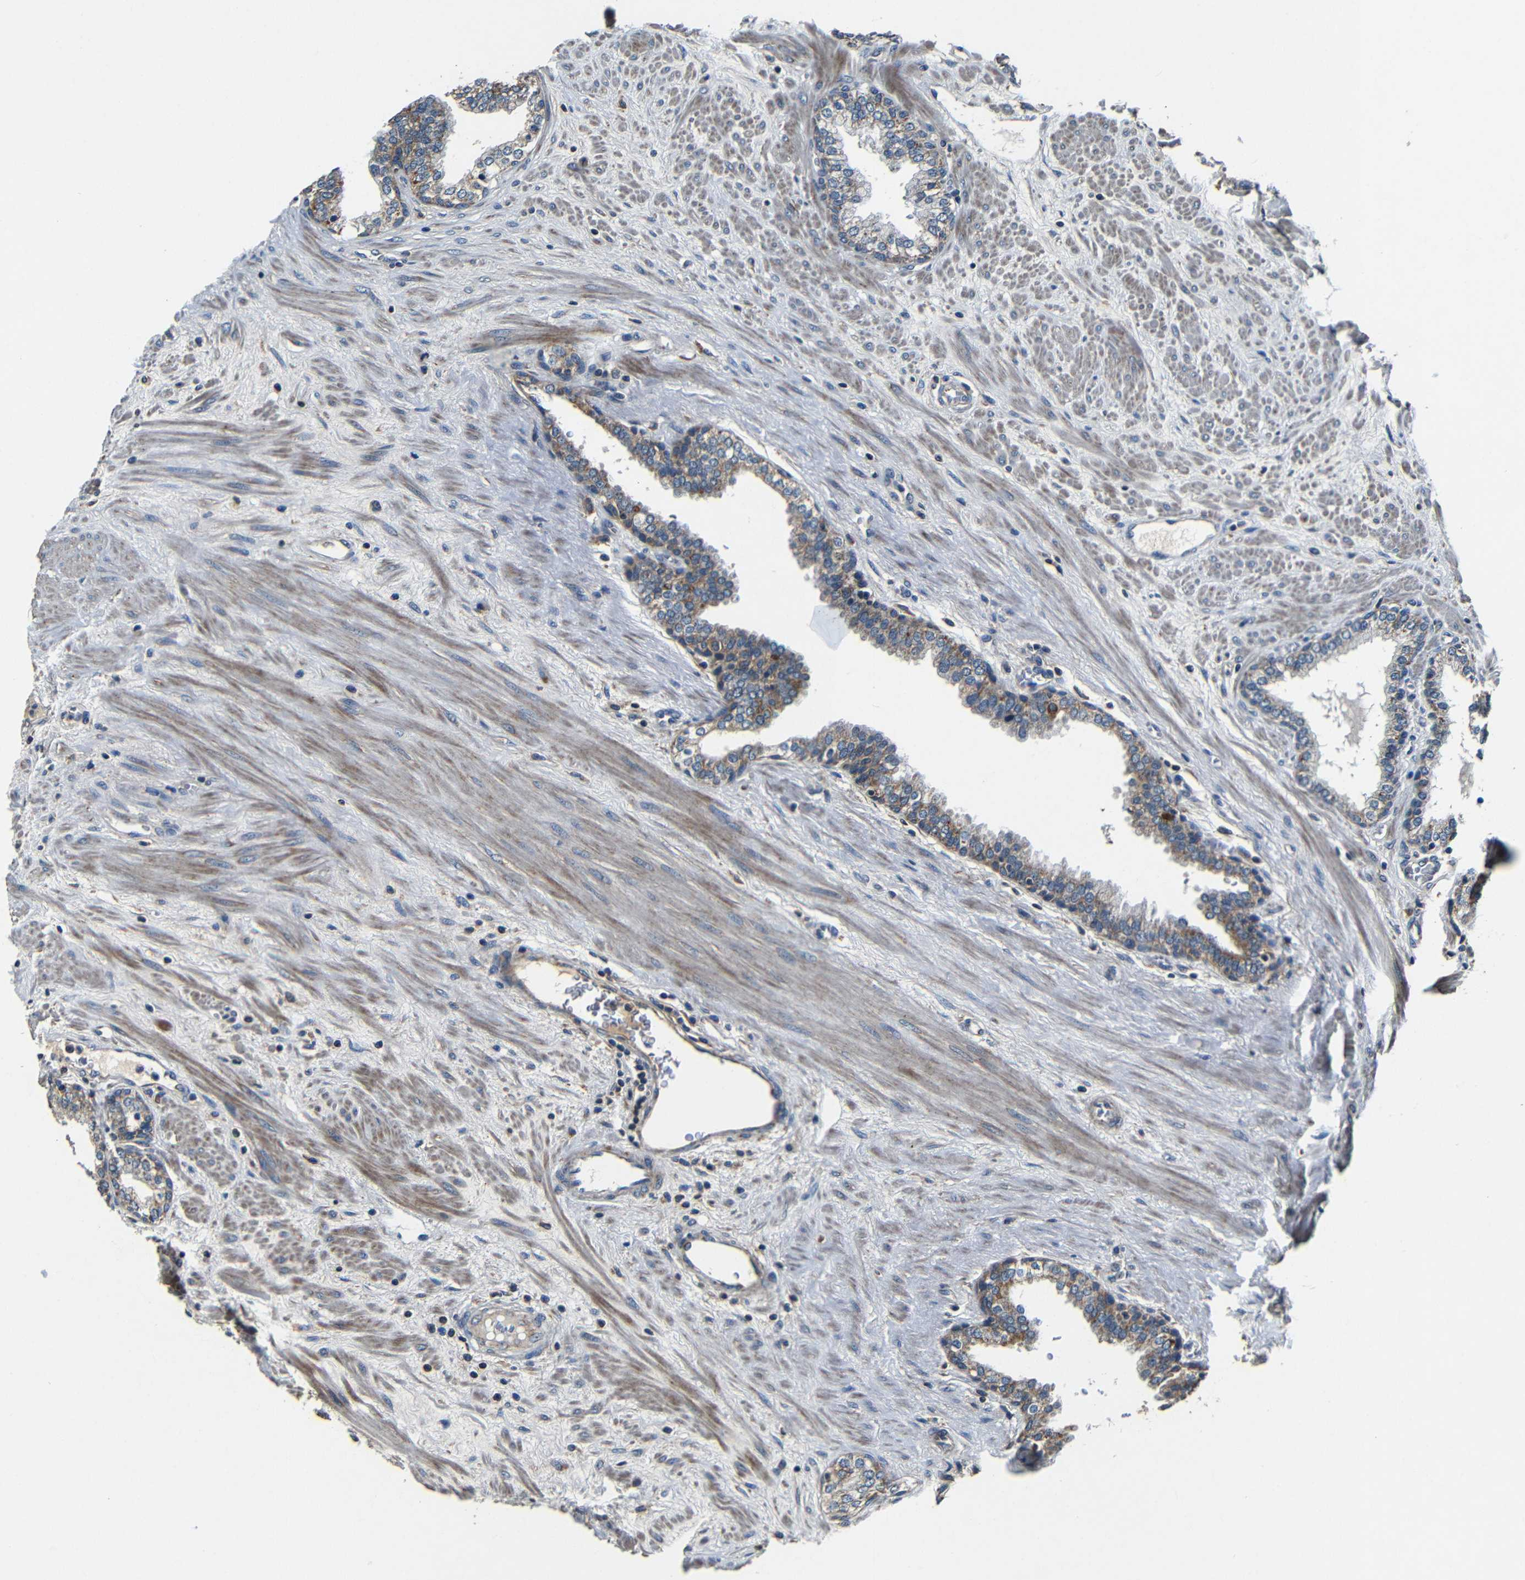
{"staining": {"intensity": "moderate", "quantity": "25%-75%", "location": "cytoplasmic/membranous"}, "tissue": "prostate", "cell_type": "Glandular cells", "image_type": "normal", "snomed": [{"axis": "morphology", "description": "Normal tissue, NOS"}, {"axis": "topography", "description": "Prostate"}], "caption": "This histopathology image reveals immunohistochemistry (IHC) staining of benign human prostate, with medium moderate cytoplasmic/membranous expression in about 25%-75% of glandular cells.", "gene": "MTX1", "patient": {"sex": "male", "age": 51}}